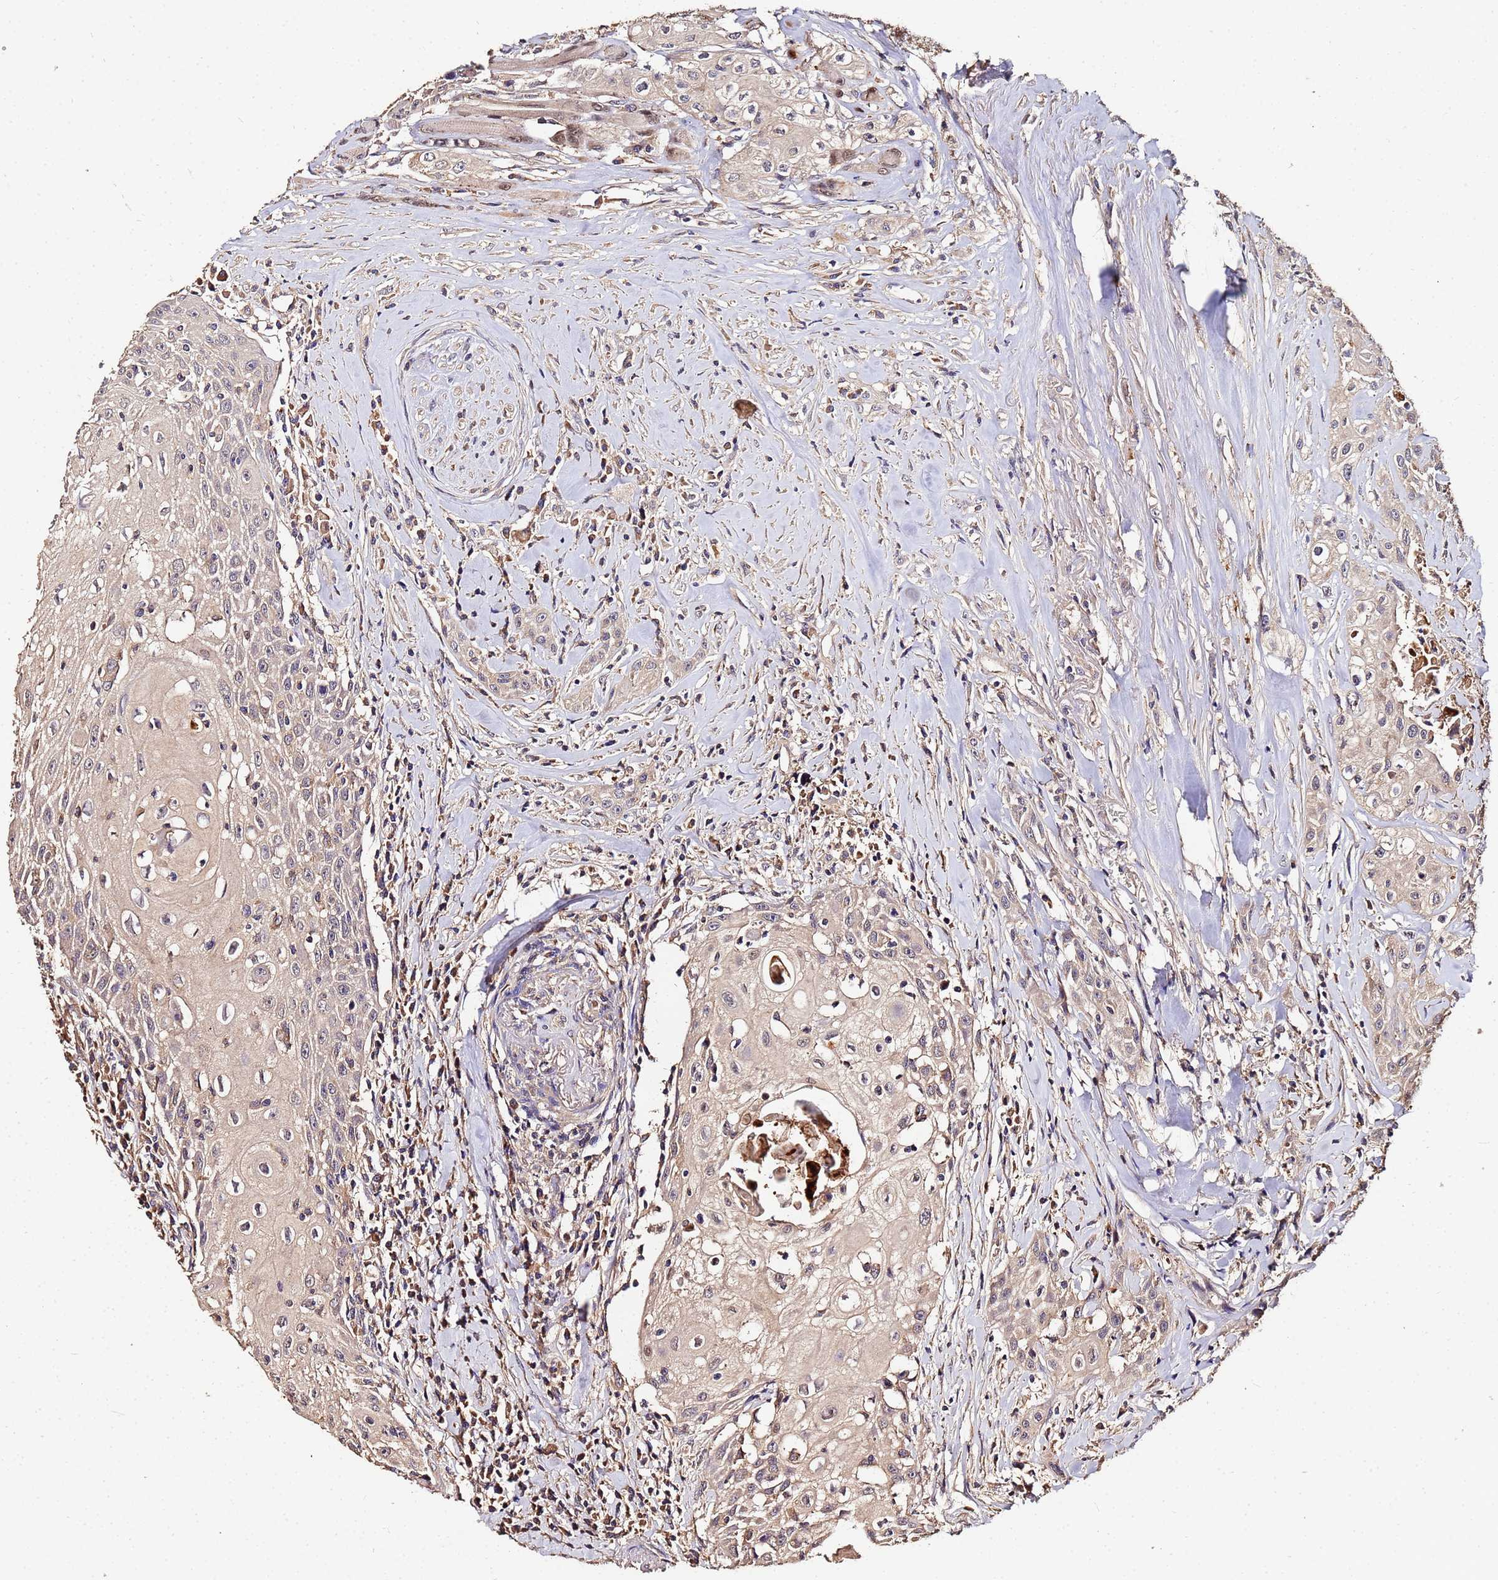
{"staining": {"intensity": "weak", "quantity": "<25%", "location": "cytoplasmic/membranous"}, "tissue": "head and neck cancer", "cell_type": "Tumor cells", "image_type": "cancer", "snomed": [{"axis": "morphology", "description": "Squamous cell carcinoma, NOS"}, {"axis": "topography", "description": "Oral tissue"}, {"axis": "topography", "description": "Head-Neck"}], "caption": "Human head and neck cancer stained for a protein using IHC reveals no expression in tumor cells.", "gene": "MTERF1", "patient": {"sex": "female", "age": 82}}